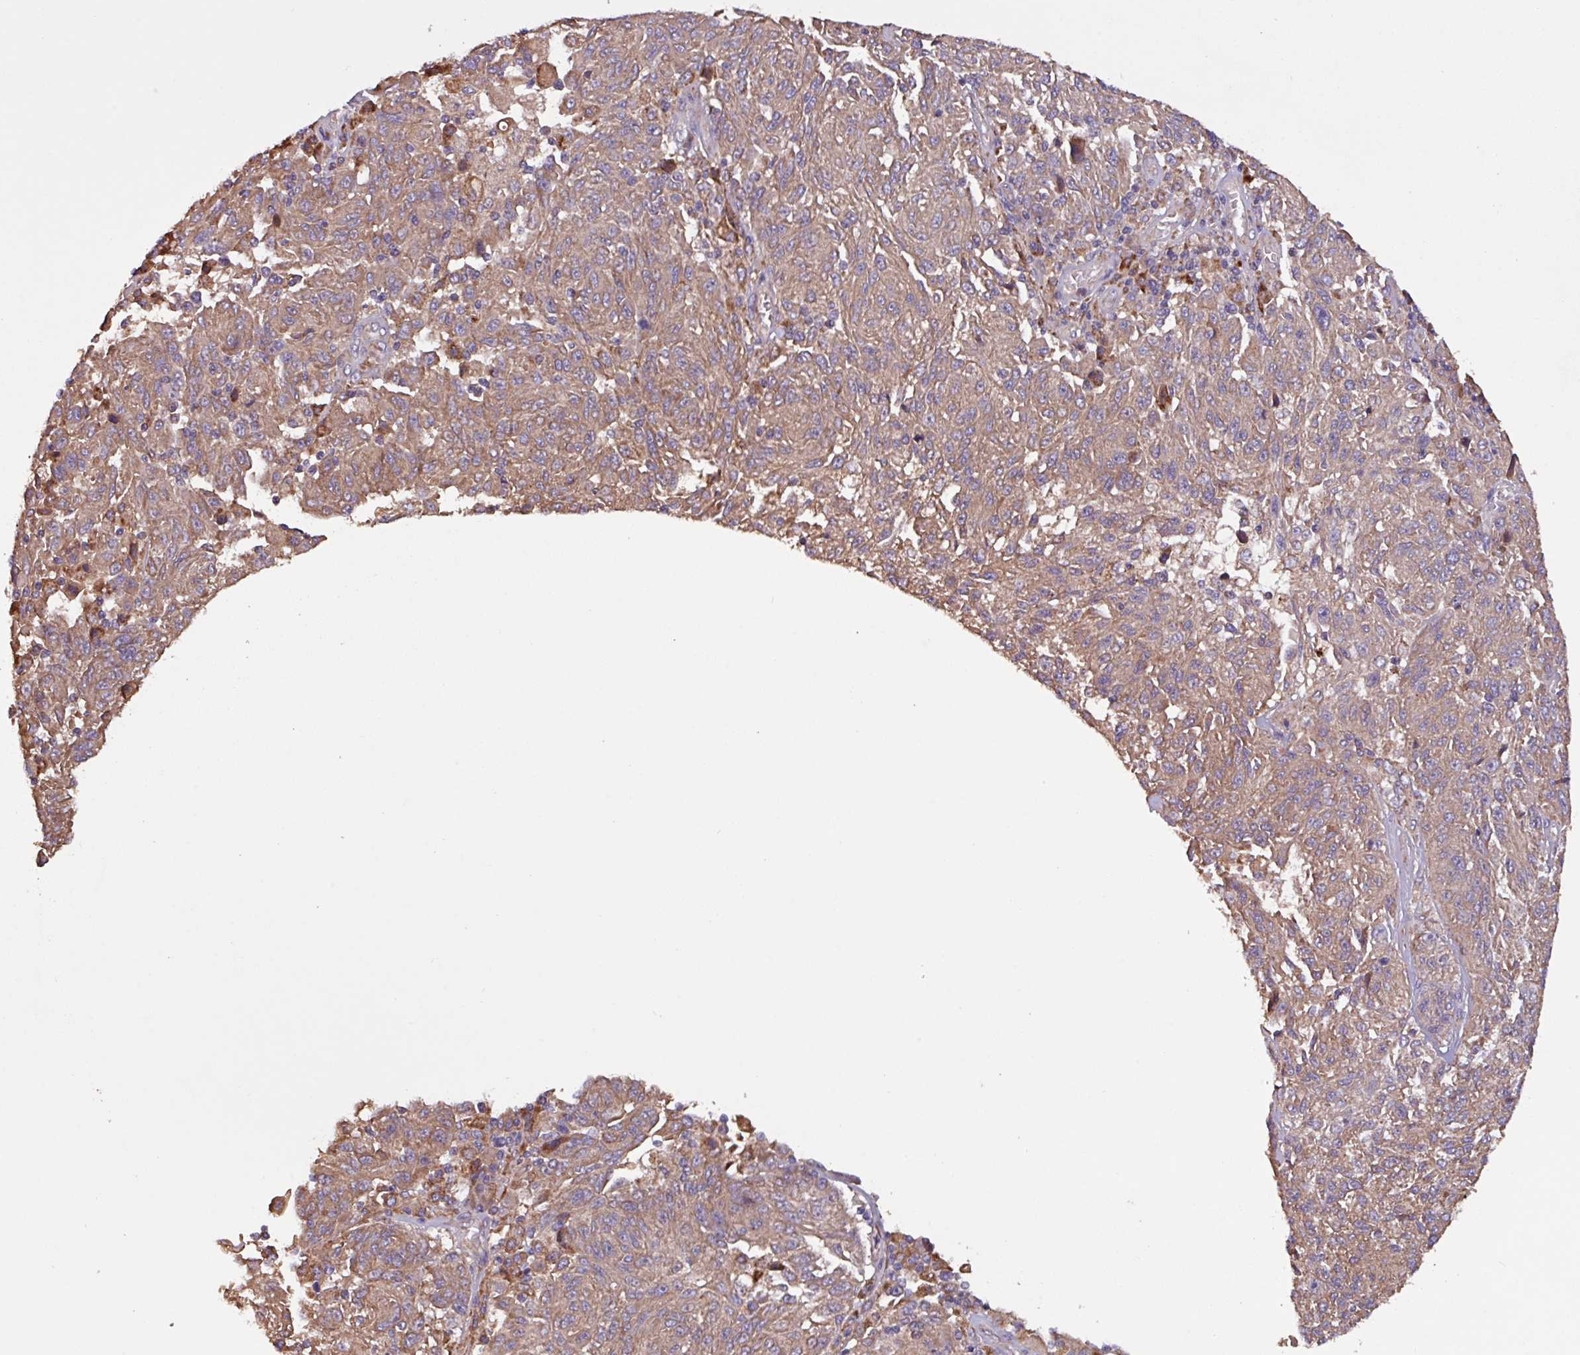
{"staining": {"intensity": "moderate", "quantity": ">75%", "location": "cytoplasmic/membranous"}, "tissue": "melanoma", "cell_type": "Tumor cells", "image_type": "cancer", "snomed": [{"axis": "morphology", "description": "Malignant melanoma, NOS"}, {"axis": "topography", "description": "Skin"}], "caption": "A medium amount of moderate cytoplasmic/membranous expression is present in about >75% of tumor cells in malignant melanoma tissue.", "gene": "PTPRQ", "patient": {"sex": "male", "age": 53}}